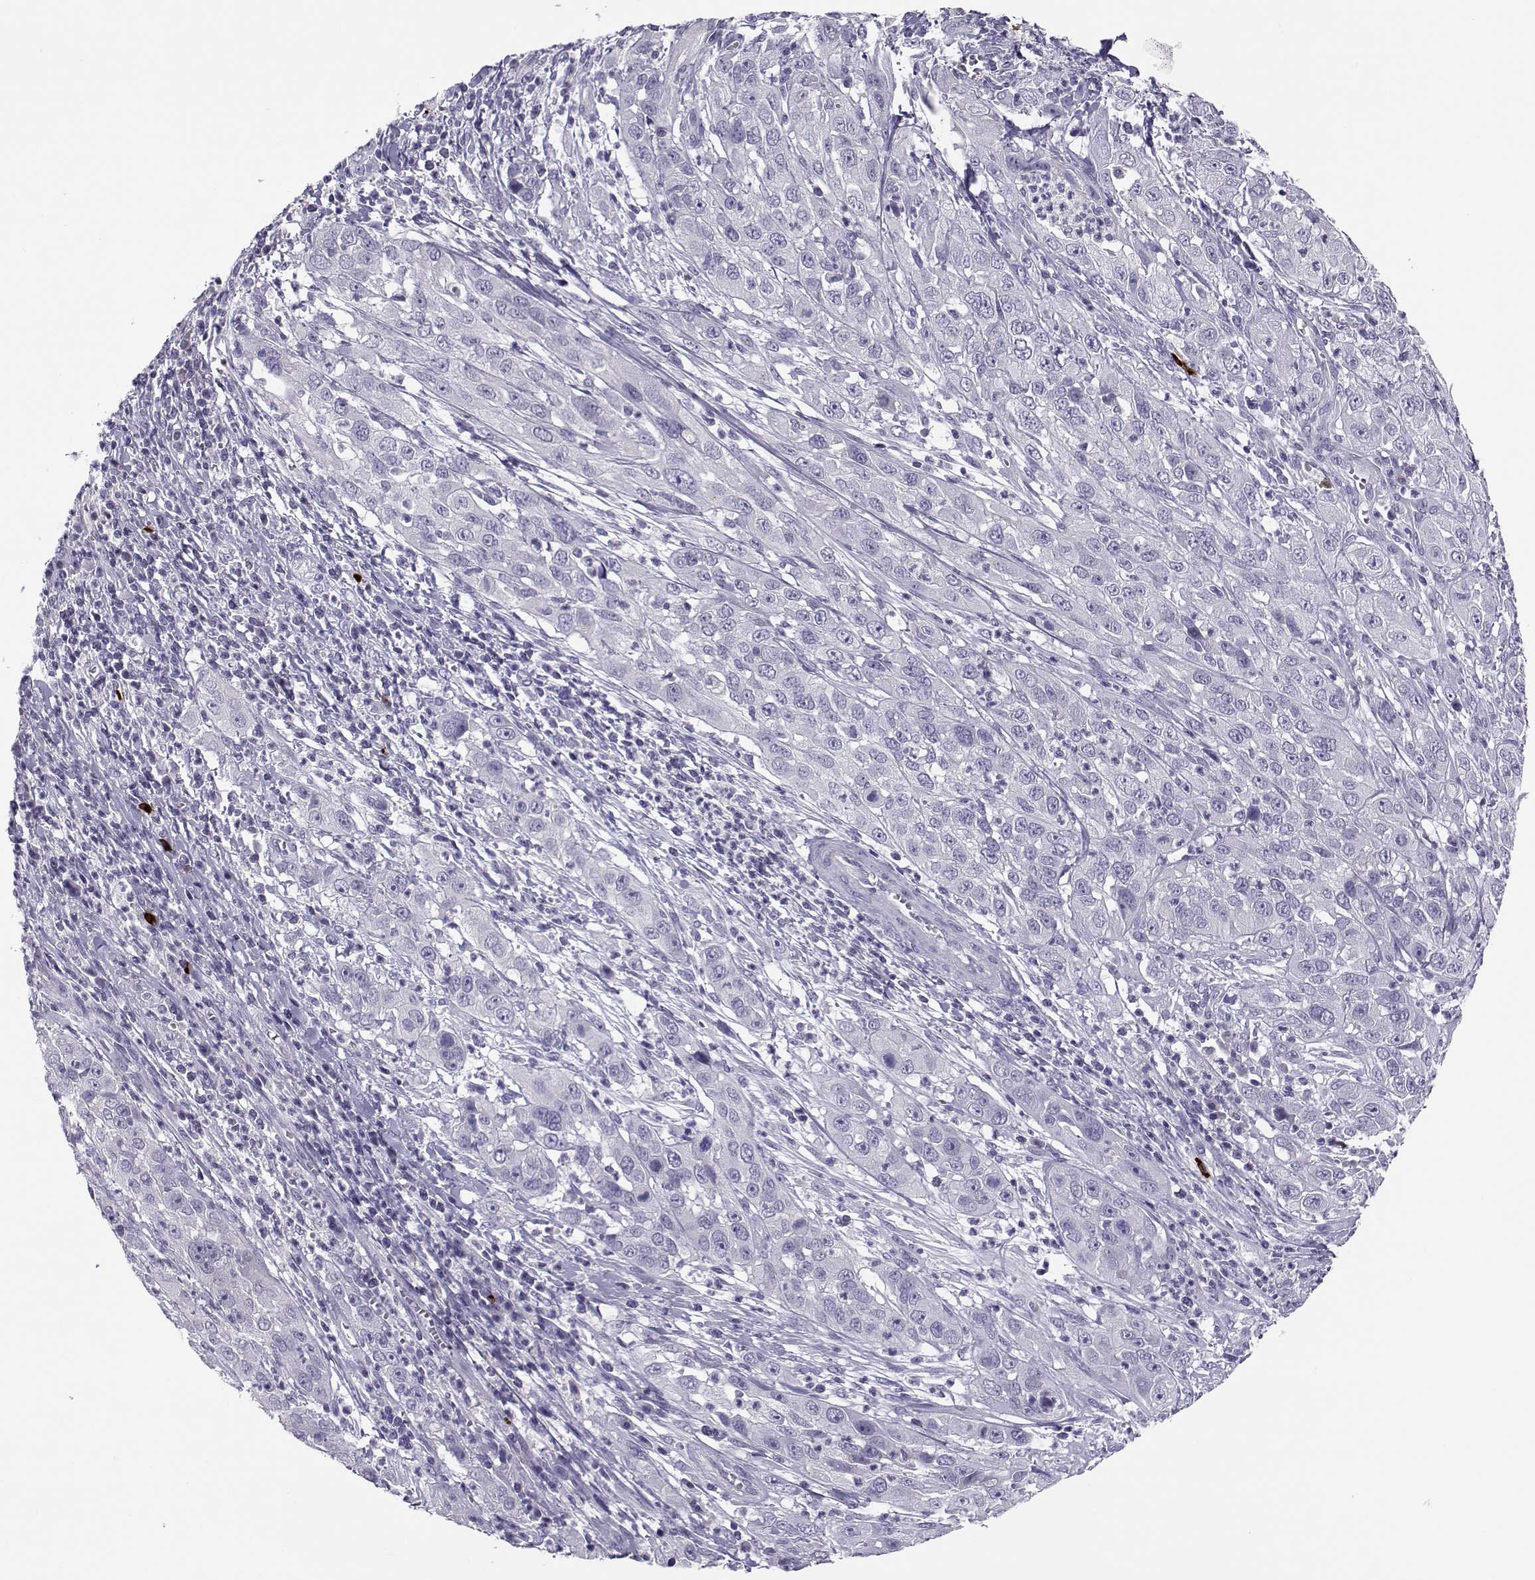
{"staining": {"intensity": "negative", "quantity": "none", "location": "none"}, "tissue": "cervical cancer", "cell_type": "Tumor cells", "image_type": "cancer", "snomed": [{"axis": "morphology", "description": "Squamous cell carcinoma, NOS"}, {"axis": "topography", "description": "Cervix"}], "caption": "Cervical squamous cell carcinoma was stained to show a protein in brown. There is no significant staining in tumor cells.", "gene": "CFAP77", "patient": {"sex": "female", "age": 32}}